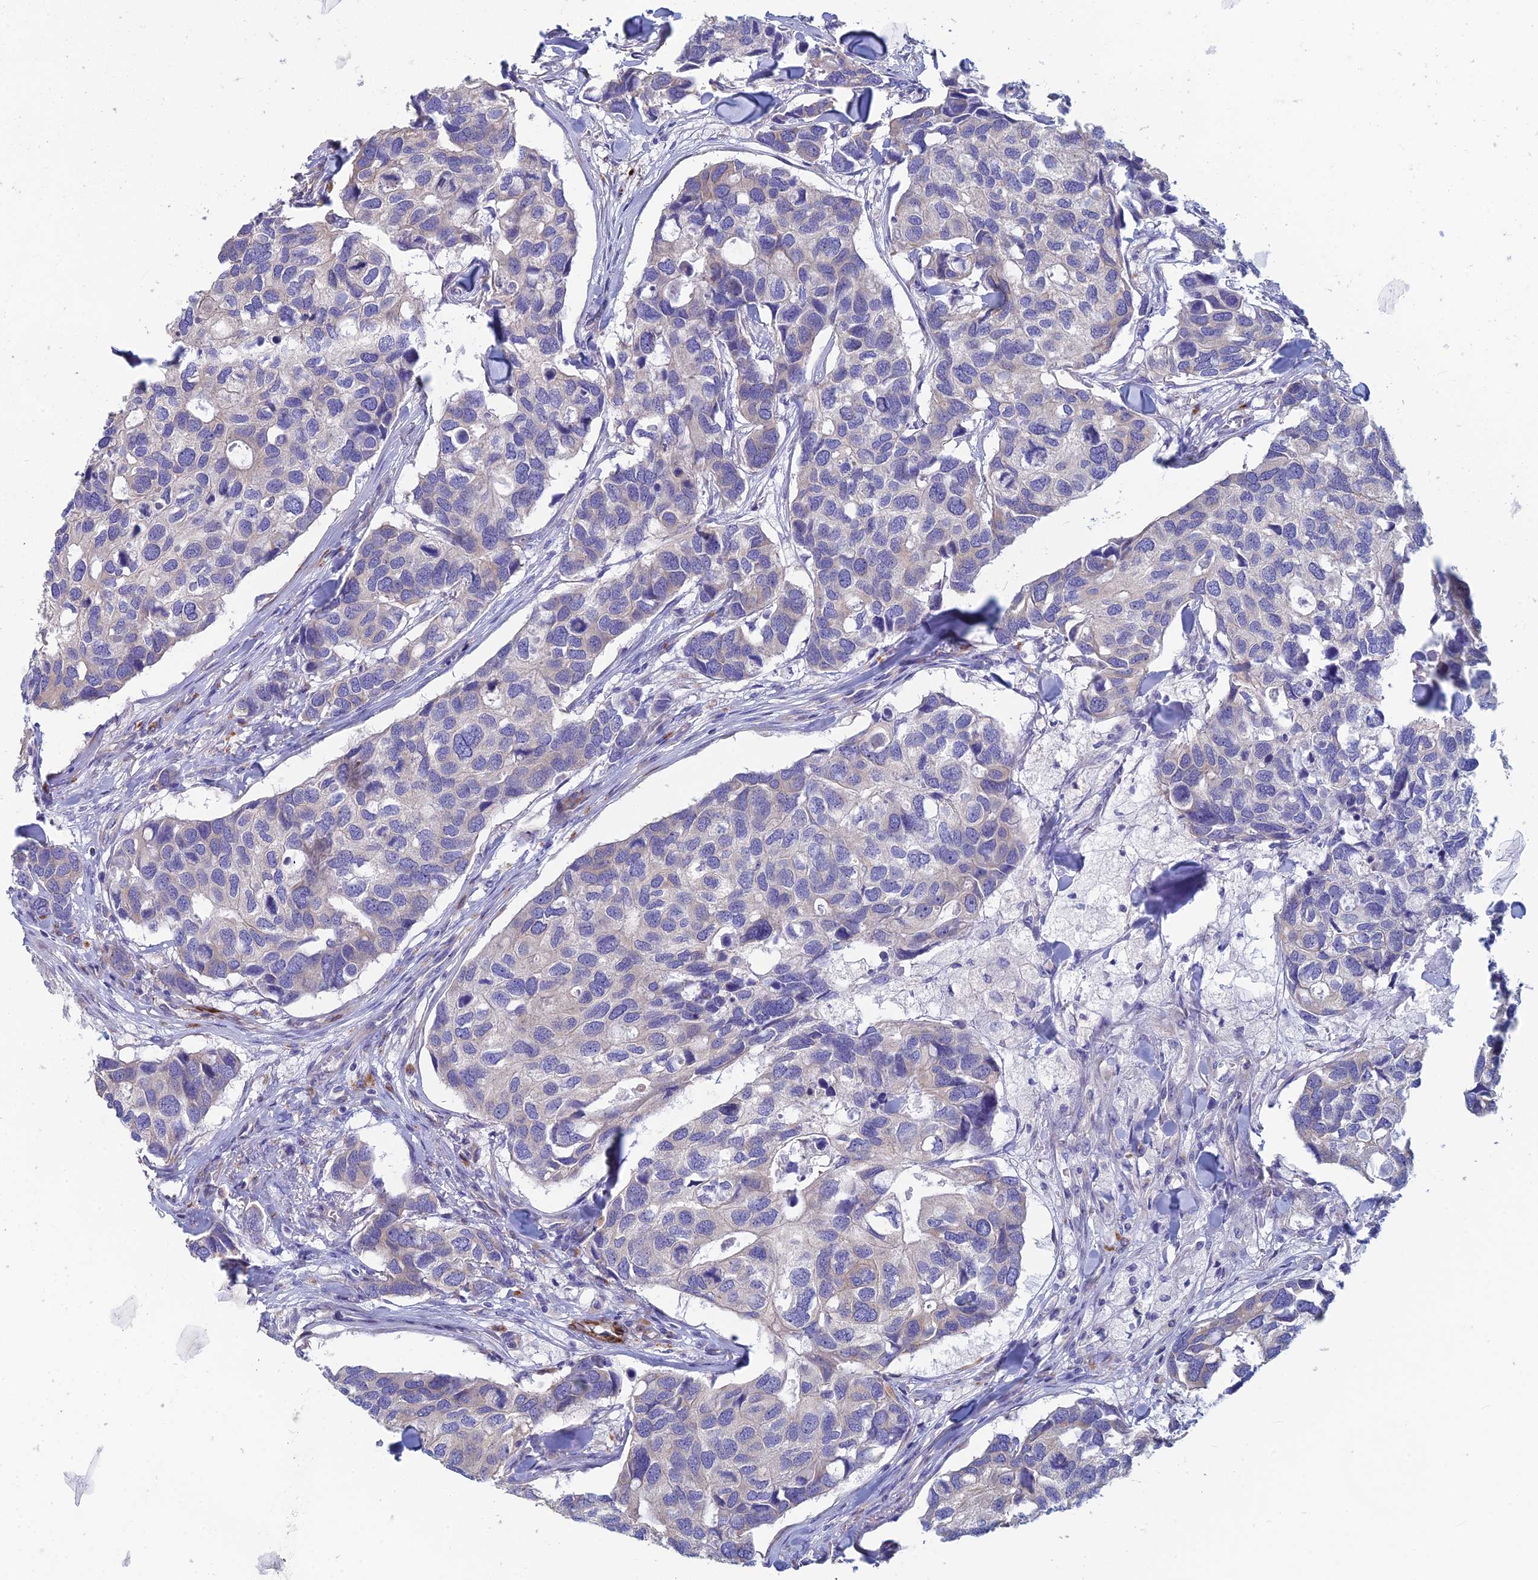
{"staining": {"intensity": "negative", "quantity": "none", "location": "none"}, "tissue": "breast cancer", "cell_type": "Tumor cells", "image_type": "cancer", "snomed": [{"axis": "morphology", "description": "Duct carcinoma"}, {"axis": "topography", "description": "Breast"}], "caption": "A histopathology image of infiltrating ductal carcinoma (breast) stained for a protein shows no brown staining in tumor cells. Nuclei are stained in blue.", "gene": "PCDHA8", "patient": {"sex": "female", "age": 83}}